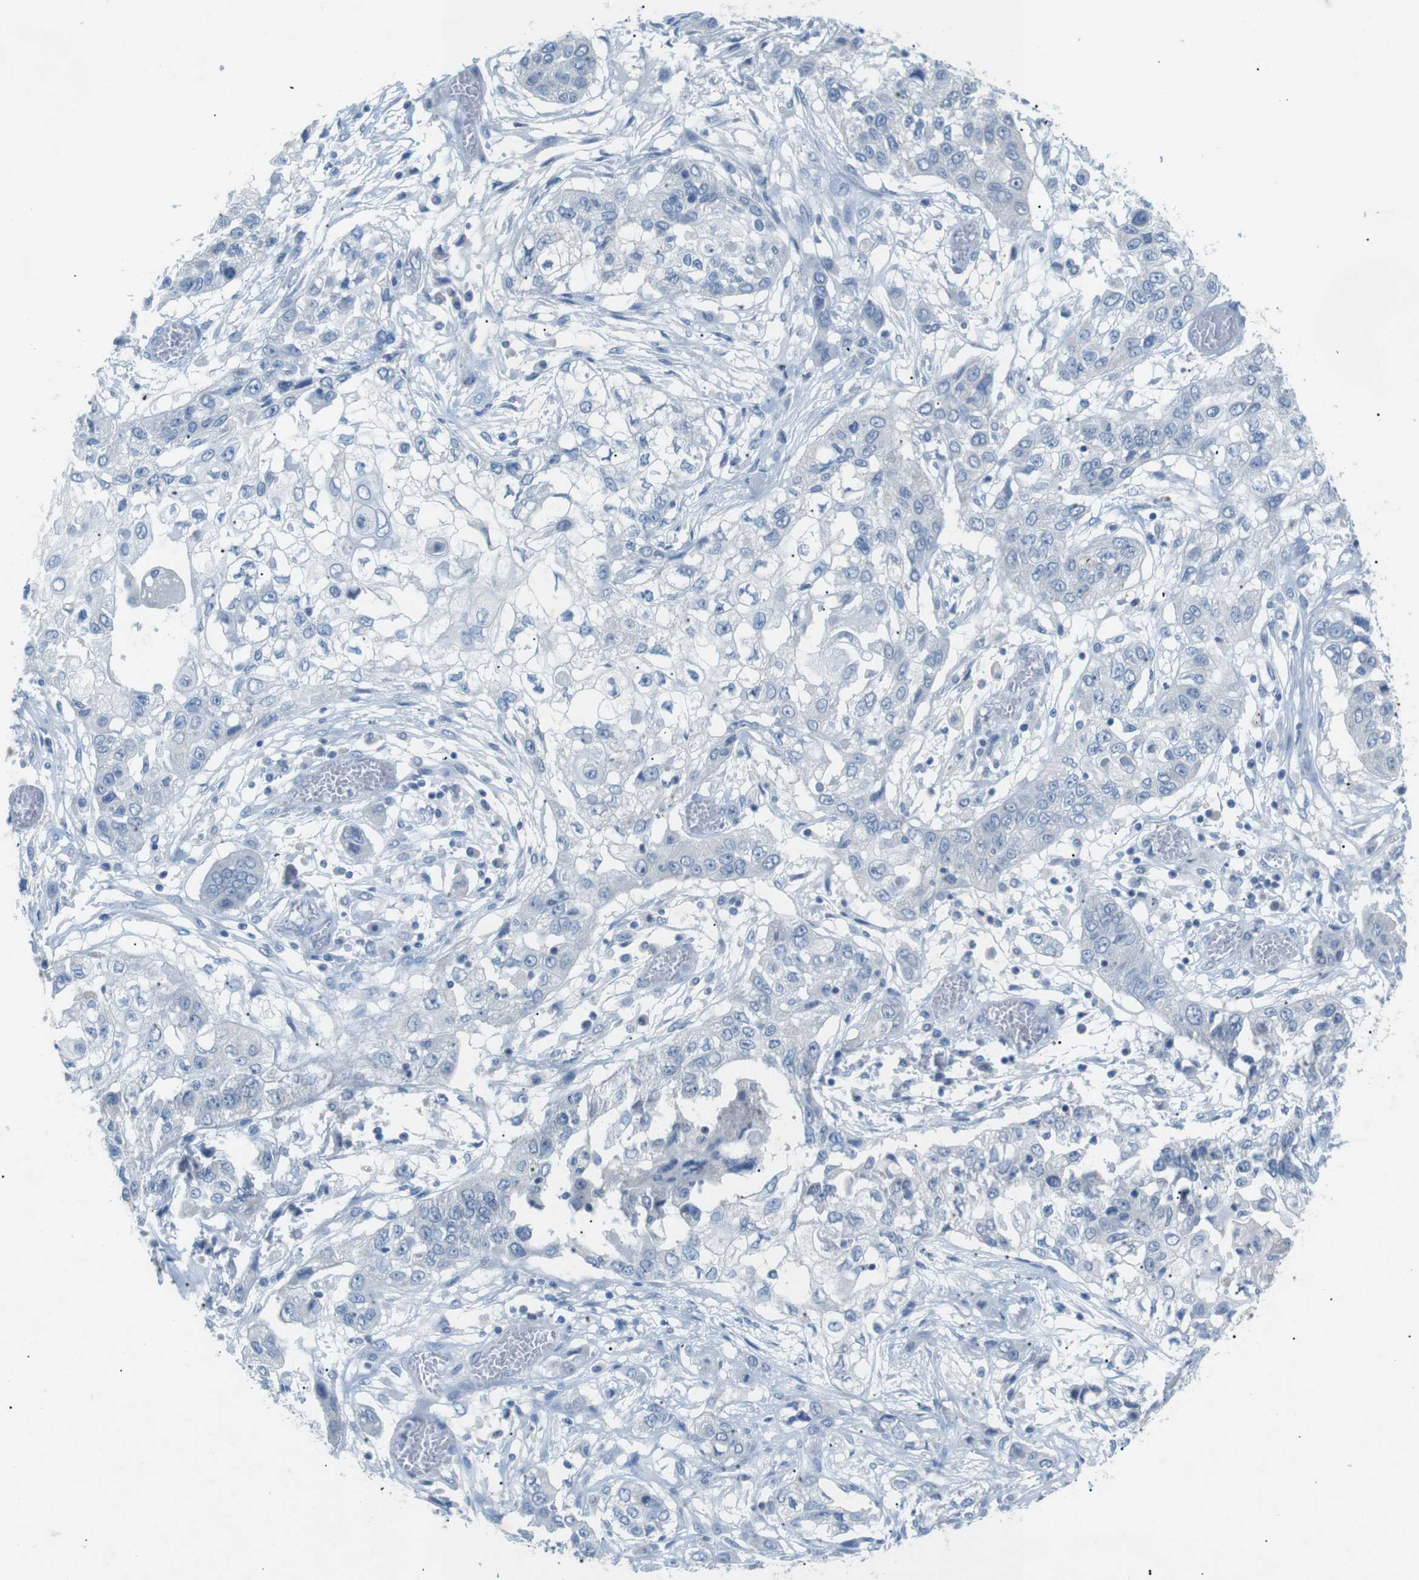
{"staining": {"intensity": "negative", "quantity": "none", "location": "none"}, "tissue": "lung cancer", "cell_type": "Tumor cells", "image_type": "cancer", "snomed": [{"axis": "morphology", "description": "Squamous cell carcinoma, NOS"}, {"axis": "topography", "description": "Lung"}], "caption": "High power microscopy histopathology image of an immunohistochemistry histopathology image of lung squamous cell carcinoma, revealing no significant expression in tumor cells. Nuclei are stained in blue.", "gene": "SALL4", "patient": {"sex": "male", "age": 71}}